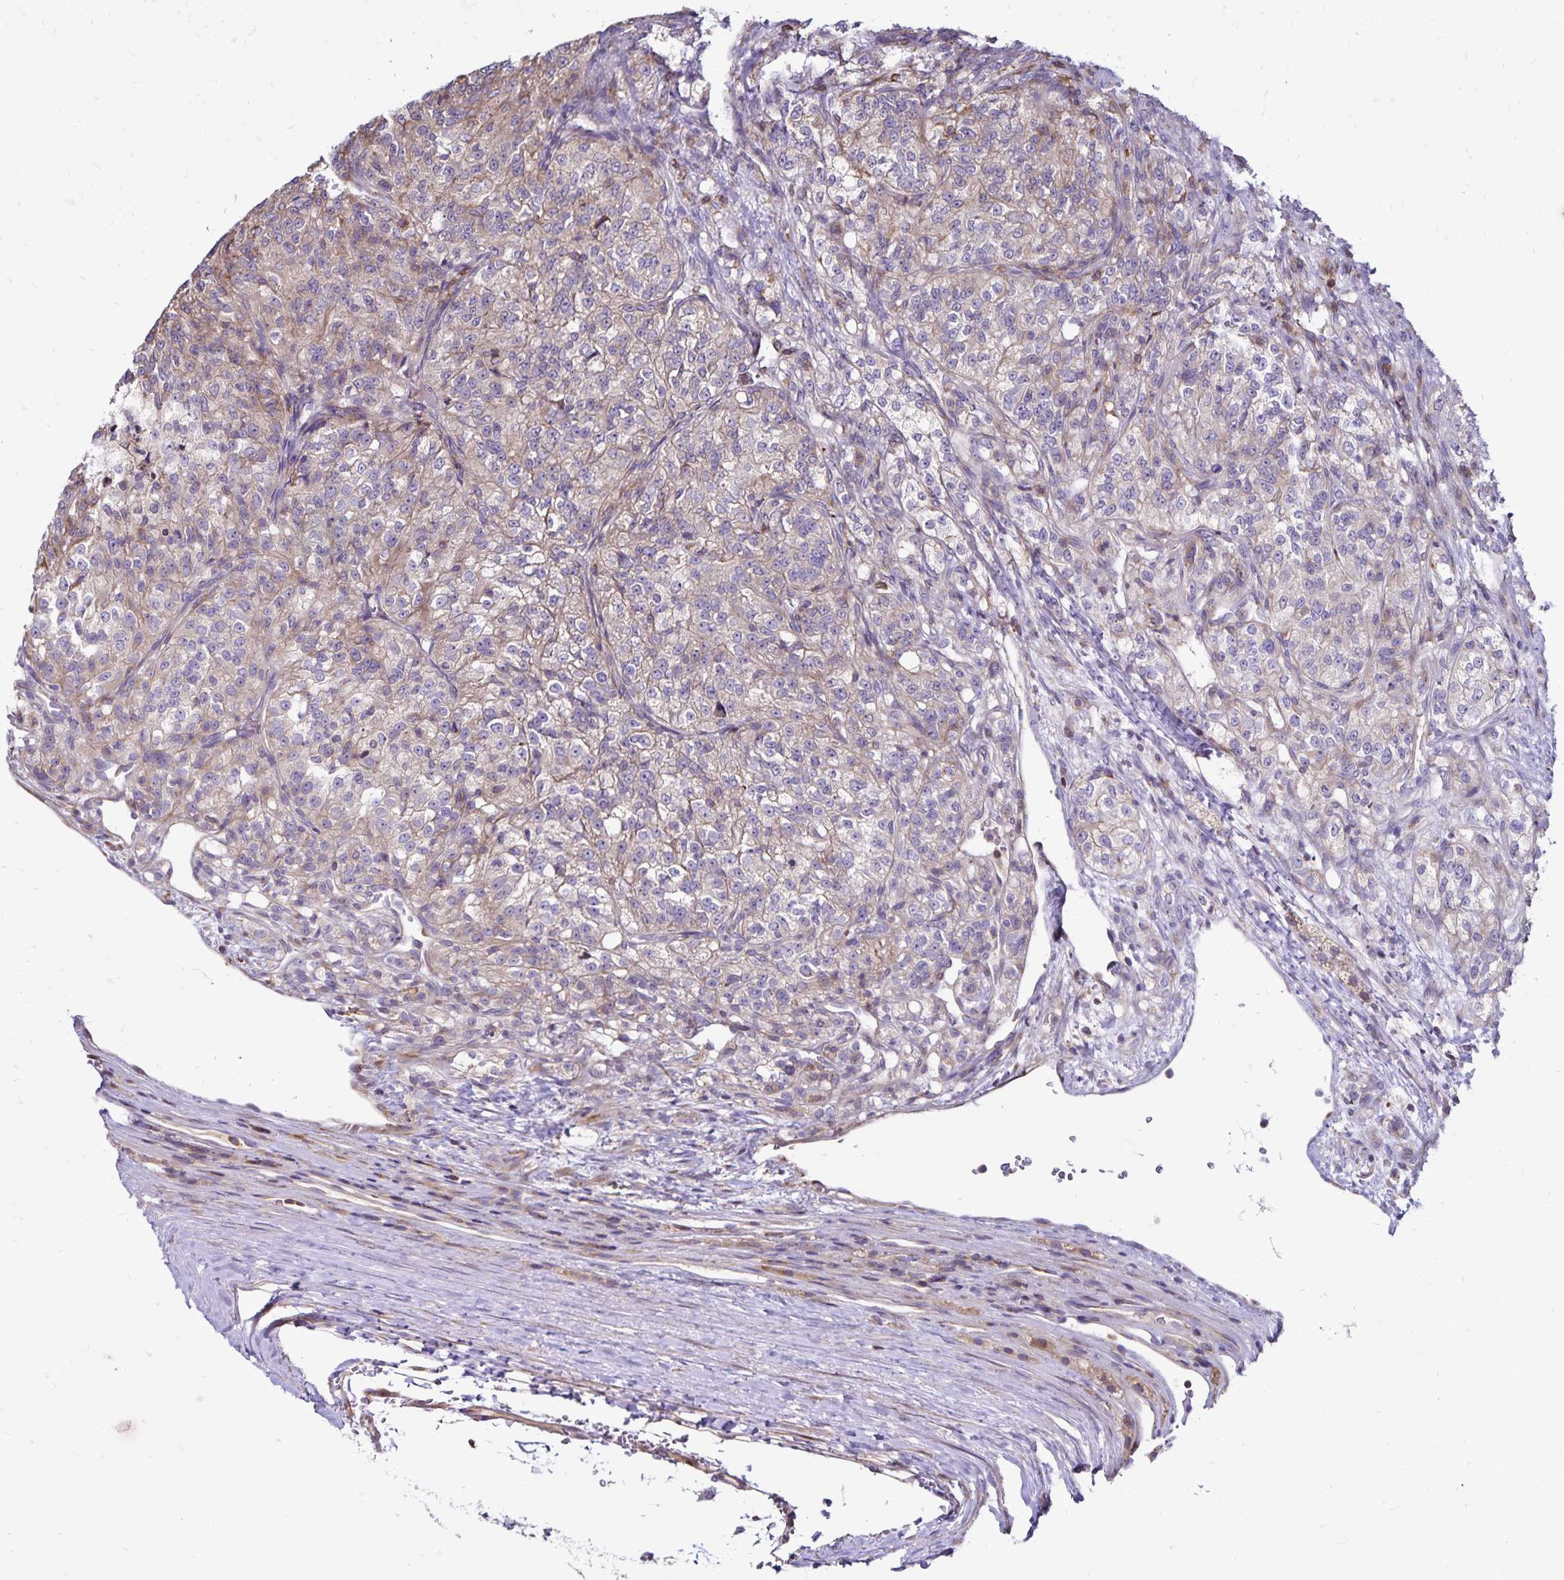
{"staining": {"intensity": "weak", "quantity": "25%-75%", "location": "cytoplasmic/membranous"}, "tissue": "renal cancer", "cell_type": "Tumor cells", "image_type": "cancer", "snomed": [{"axis": "morphology", "description": "Adenocarcinoma, NOS"}, {"axis": "topography", "description": "Kidney"}], "caption": "A low amount of weak cytoplasmic/membranous expression is present in about 25%-75% of tumor cells in renal cancer (adenocarcinoma) tissue.", "gene": "NAGPA", "patient": {"sex": "female", "age": 63}}